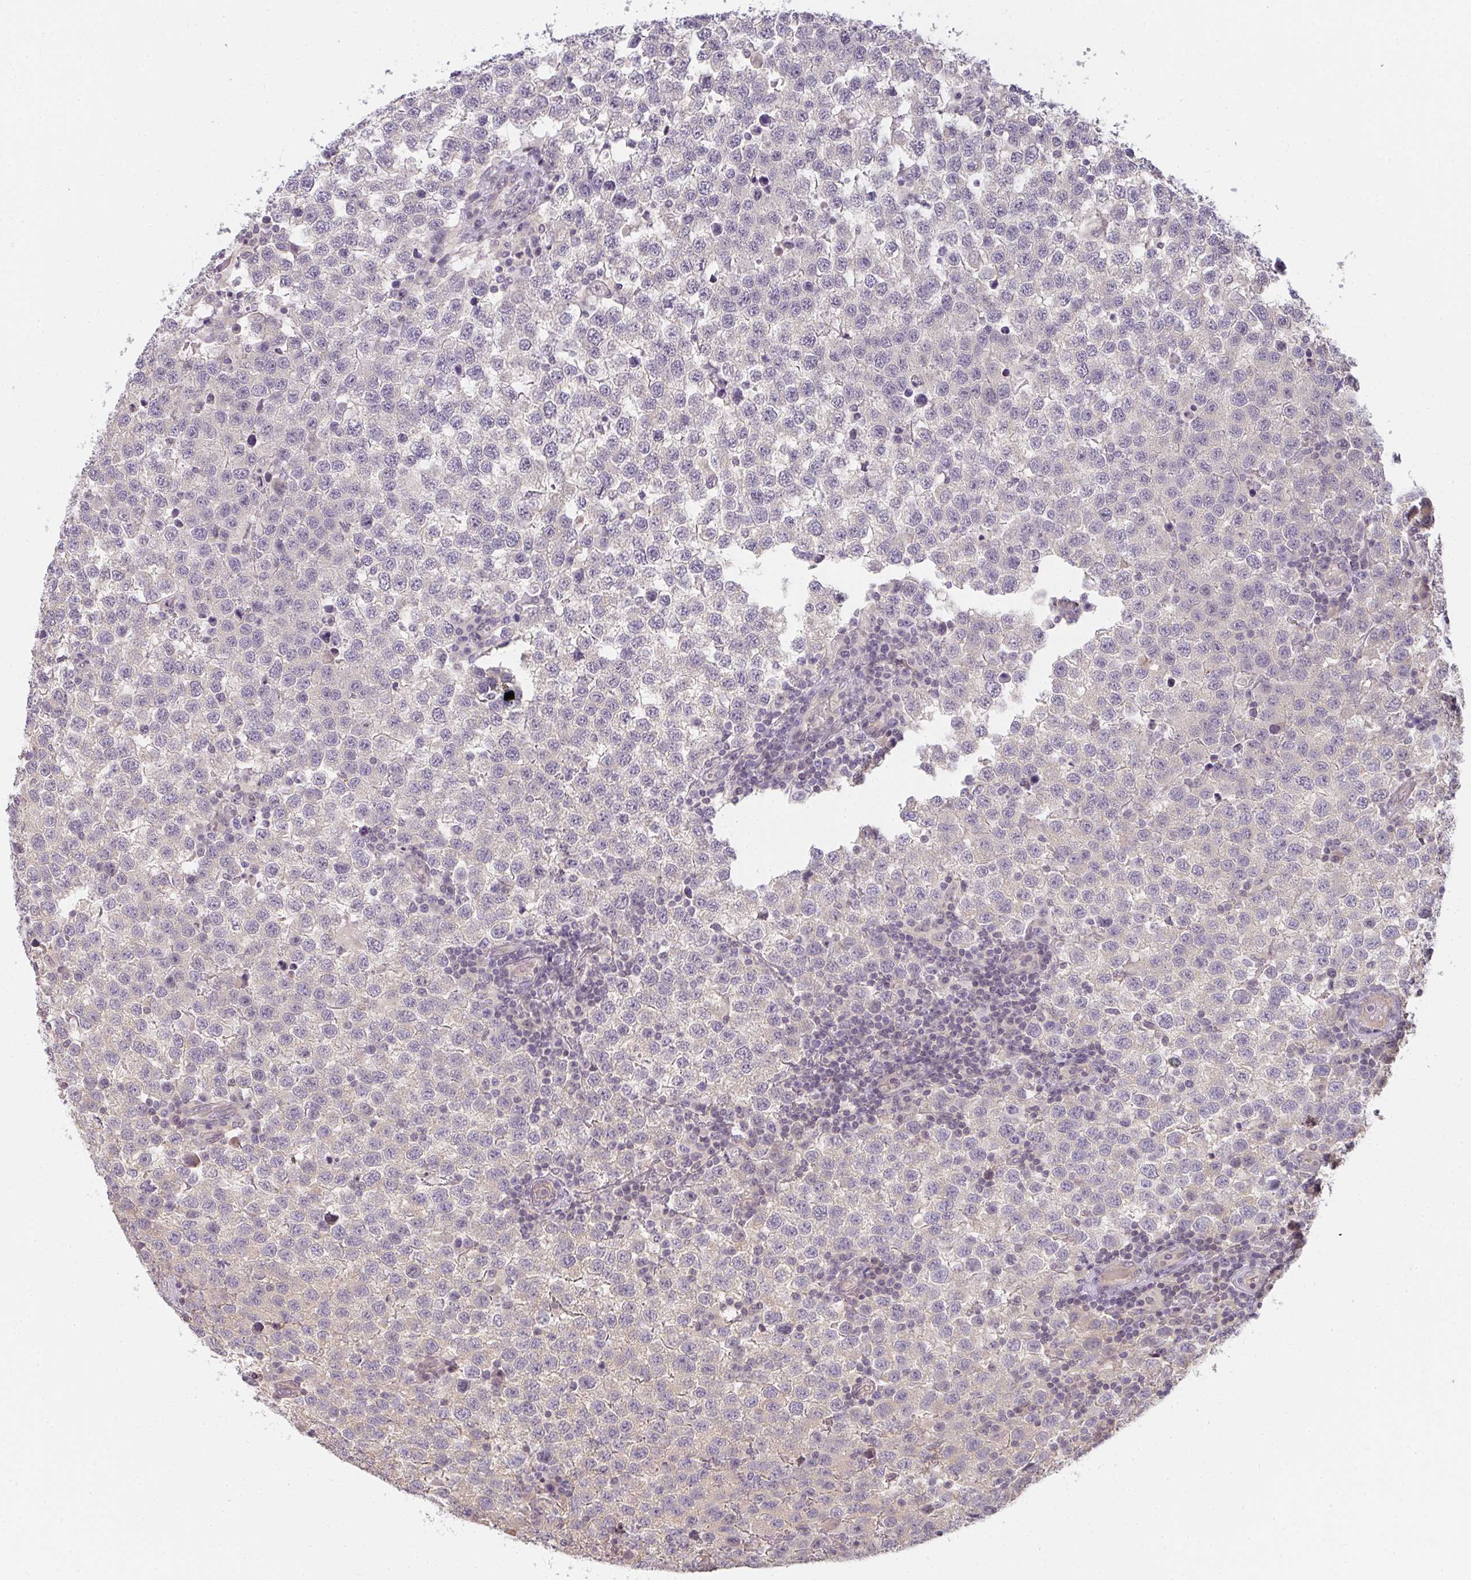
{"staining": {"intensity": "negative", "quantity": "none", "location": "none"}, "tissue": "testis cancer", "cell_type": "Tumor cells", "image_type": "cancer", "snomed": [{"axis": "morphology", "description": "Seminoma, NOS"}, {"axis": "topography", "description": "Testis"}], "caption": "IHC of testis seminoma shows no positivity in tumor cells.", "gene": "GSDMB", "patient": {"sex": "male", "age": 34}}